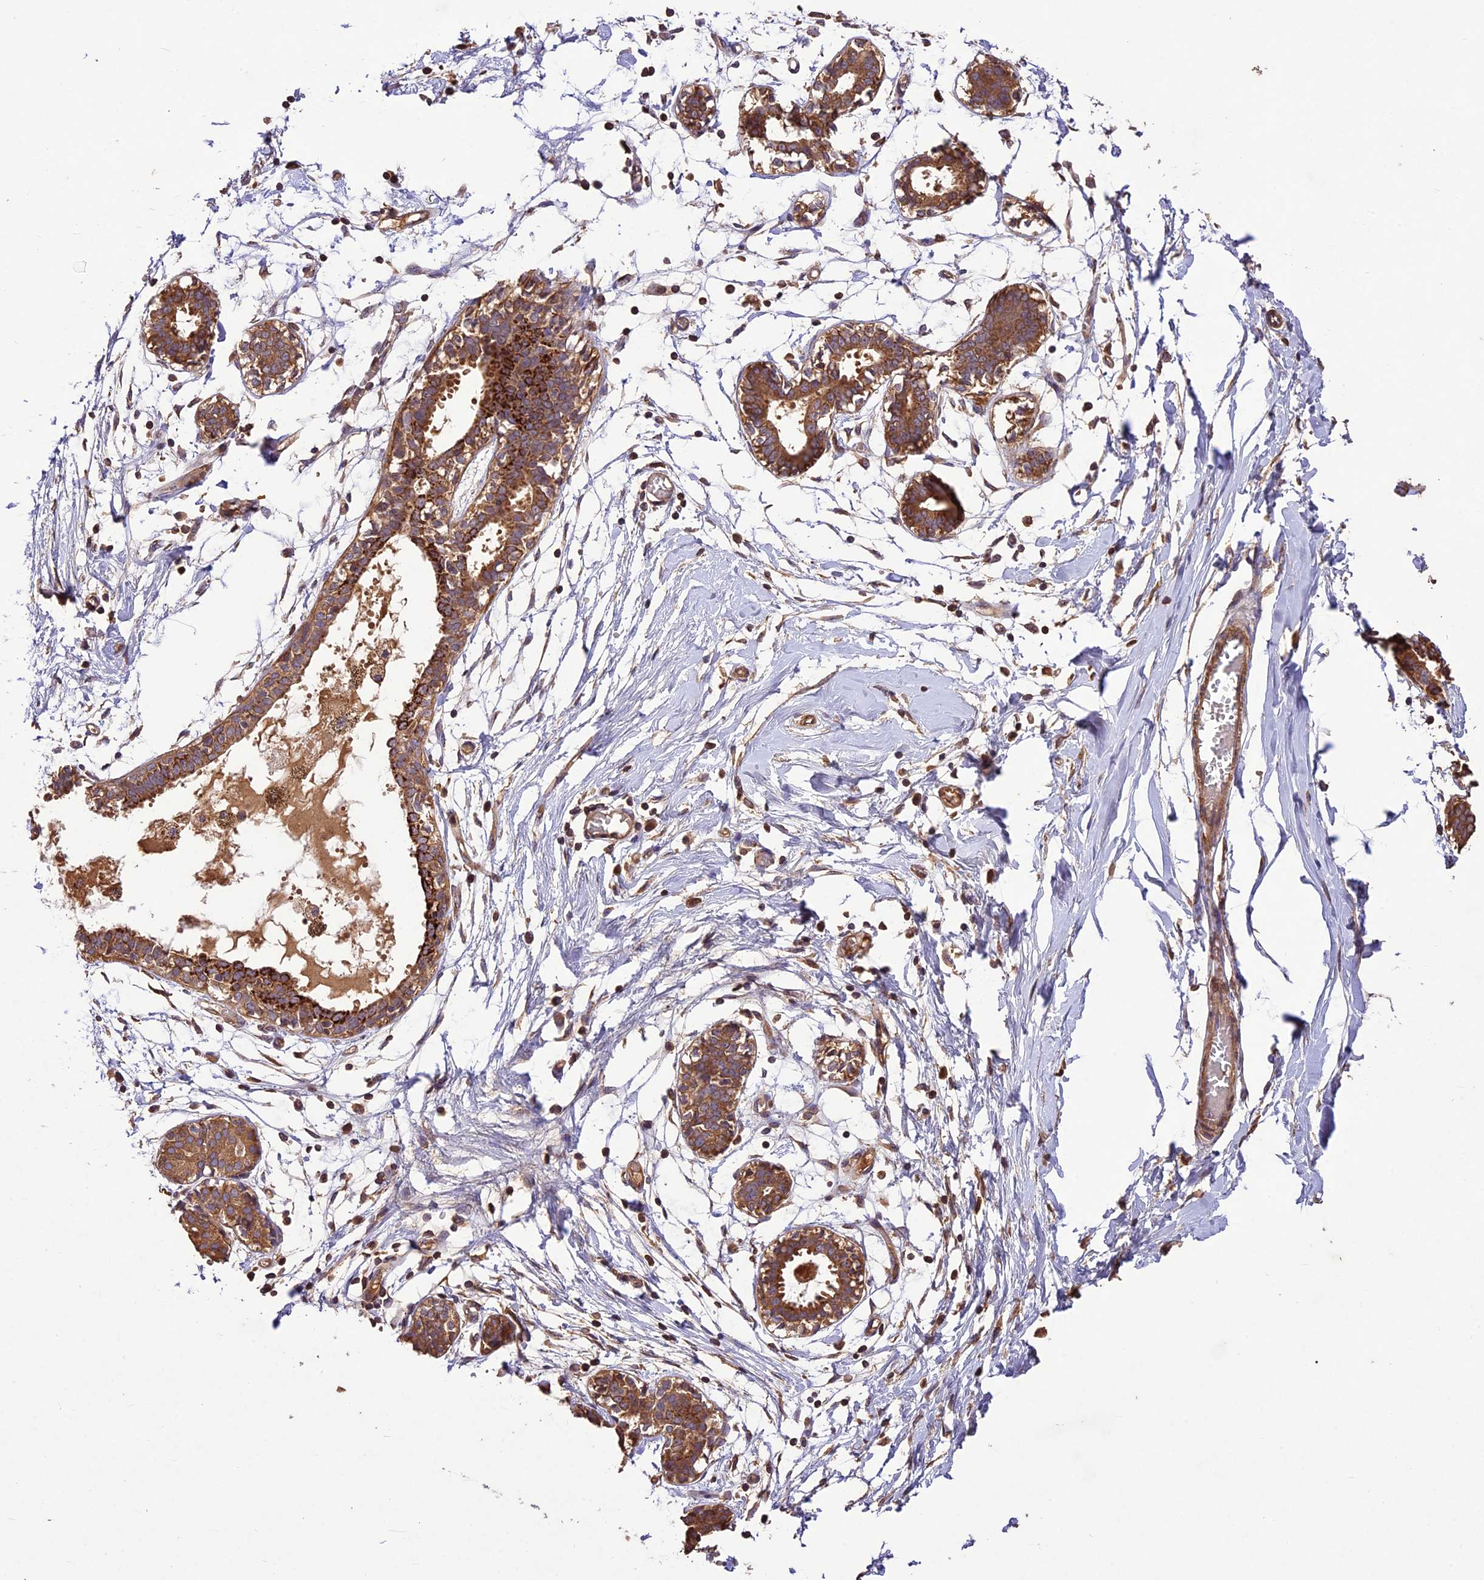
{"staining": {"intensity": "weak", "quantity": ">75%", "location": "cytoplasmic/membranous"}, "tissue": "breast", "cell_type": "Adipocytes", "image_type": "normal", "snomed": [{"axis": "morphology", "description": "Normal tissue, NOS"}, {"axis": "topography", "description": "Breast"}], "caption": "Weak cytoplasmic/membranous positivity is identified in about >75% of adipocytes in benign breast.", "gene": "CRLF1", "patient": {"sex": "female", "age": 27}}